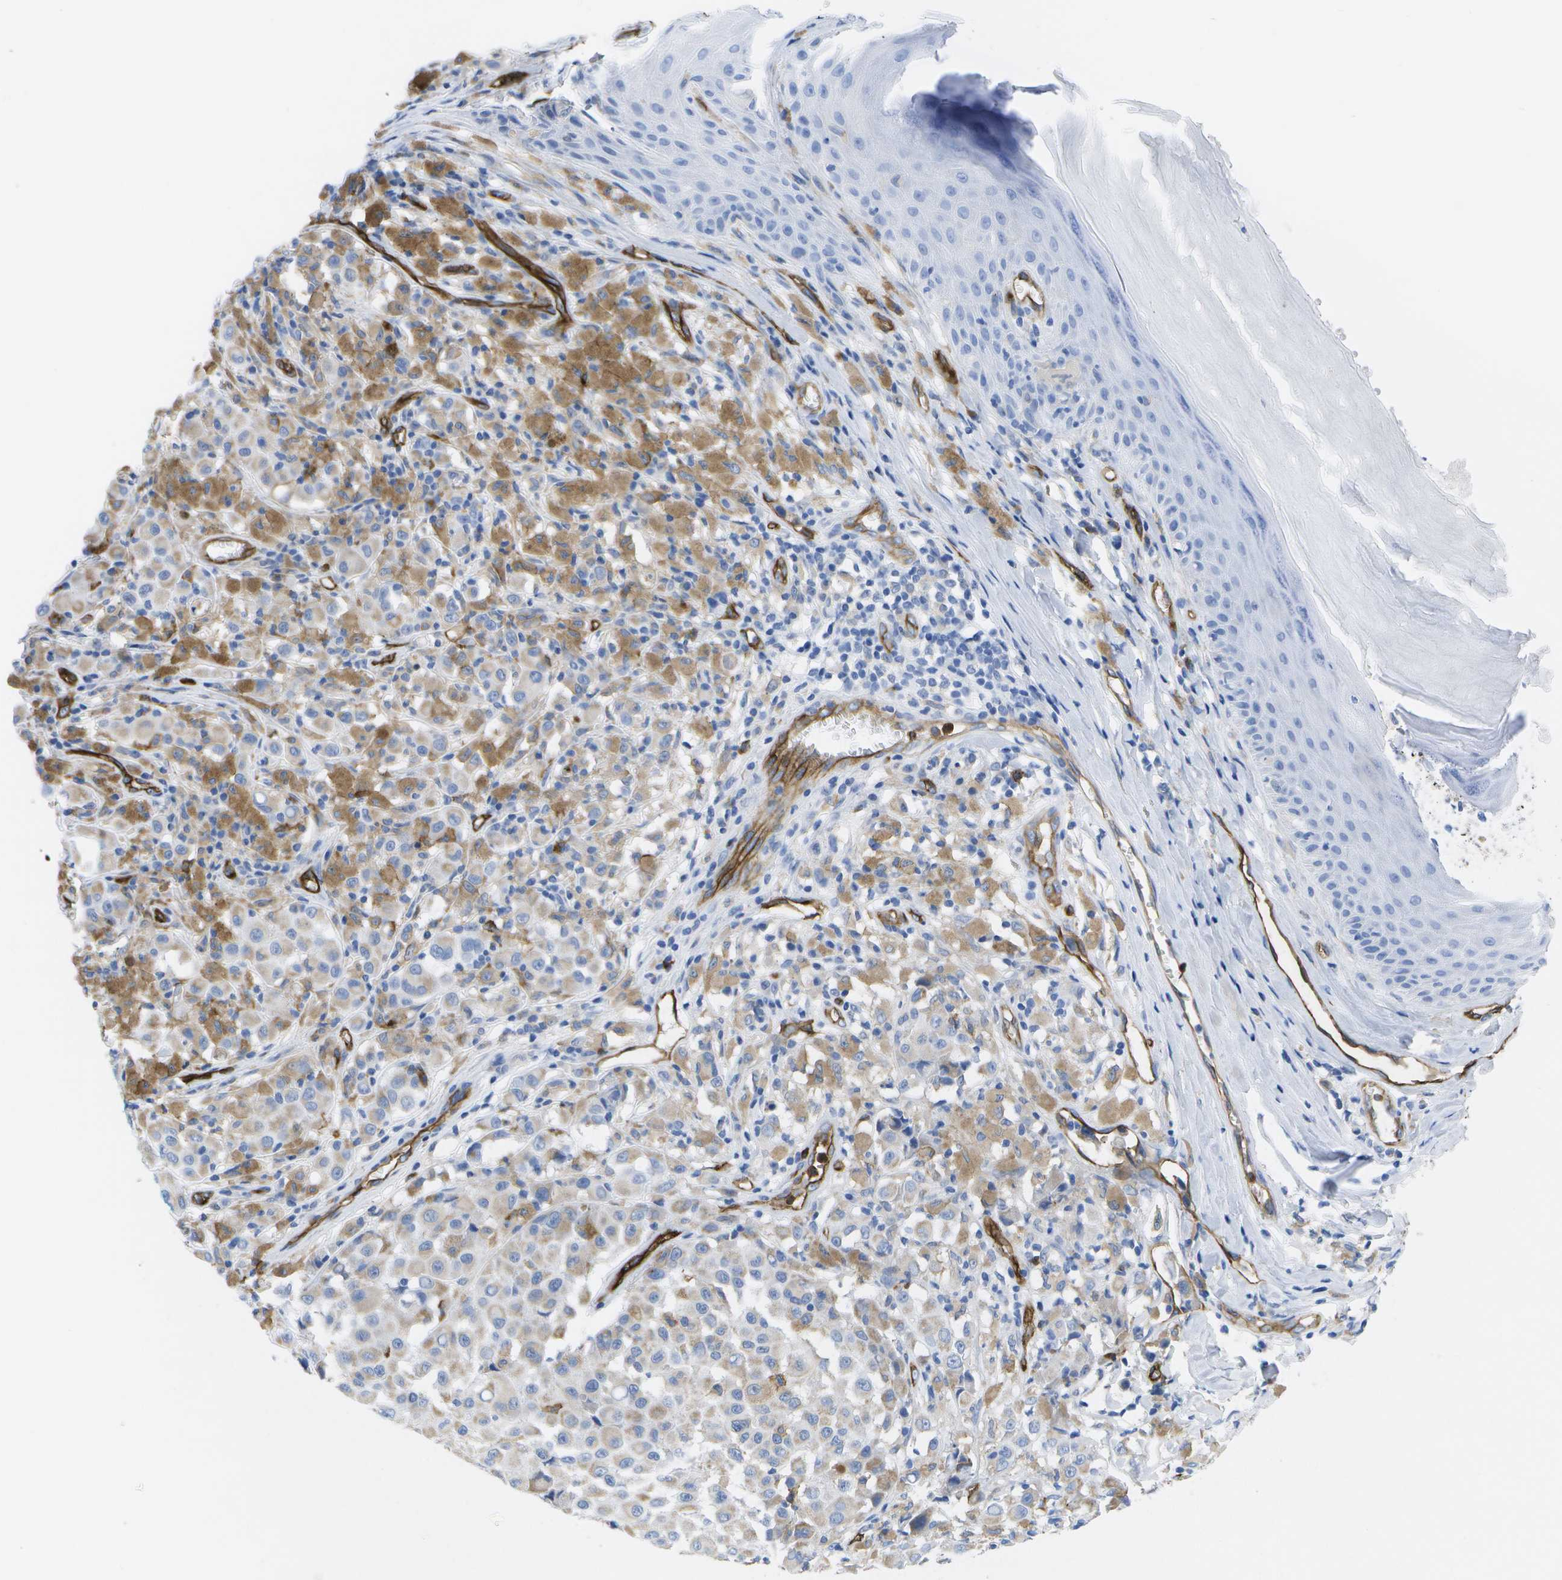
{"staining": {"intensity": "negative", "quantity": "none", "location": "none"}, "tissue": "melanoma", "cell_type": "Tumor cells", "image_type": "cancer", "snomed": [{"axis": "morphology", "description": "Malignant melanoma, NOS"}, {"axis": "topography", "description": "Skin"}], "caption": "IHC micrograph of melanoma stained for a protein (brown), which displays no positivity in tumor cells. Brightfield microscopy of immunohistochemistry stained with DAB (3,3'-diaminobenzidine) (brown) and hematoxylin (blue), captured at high magnification.", "gene": "DYSF", "patient": {"sex": "male", "age": 84}}